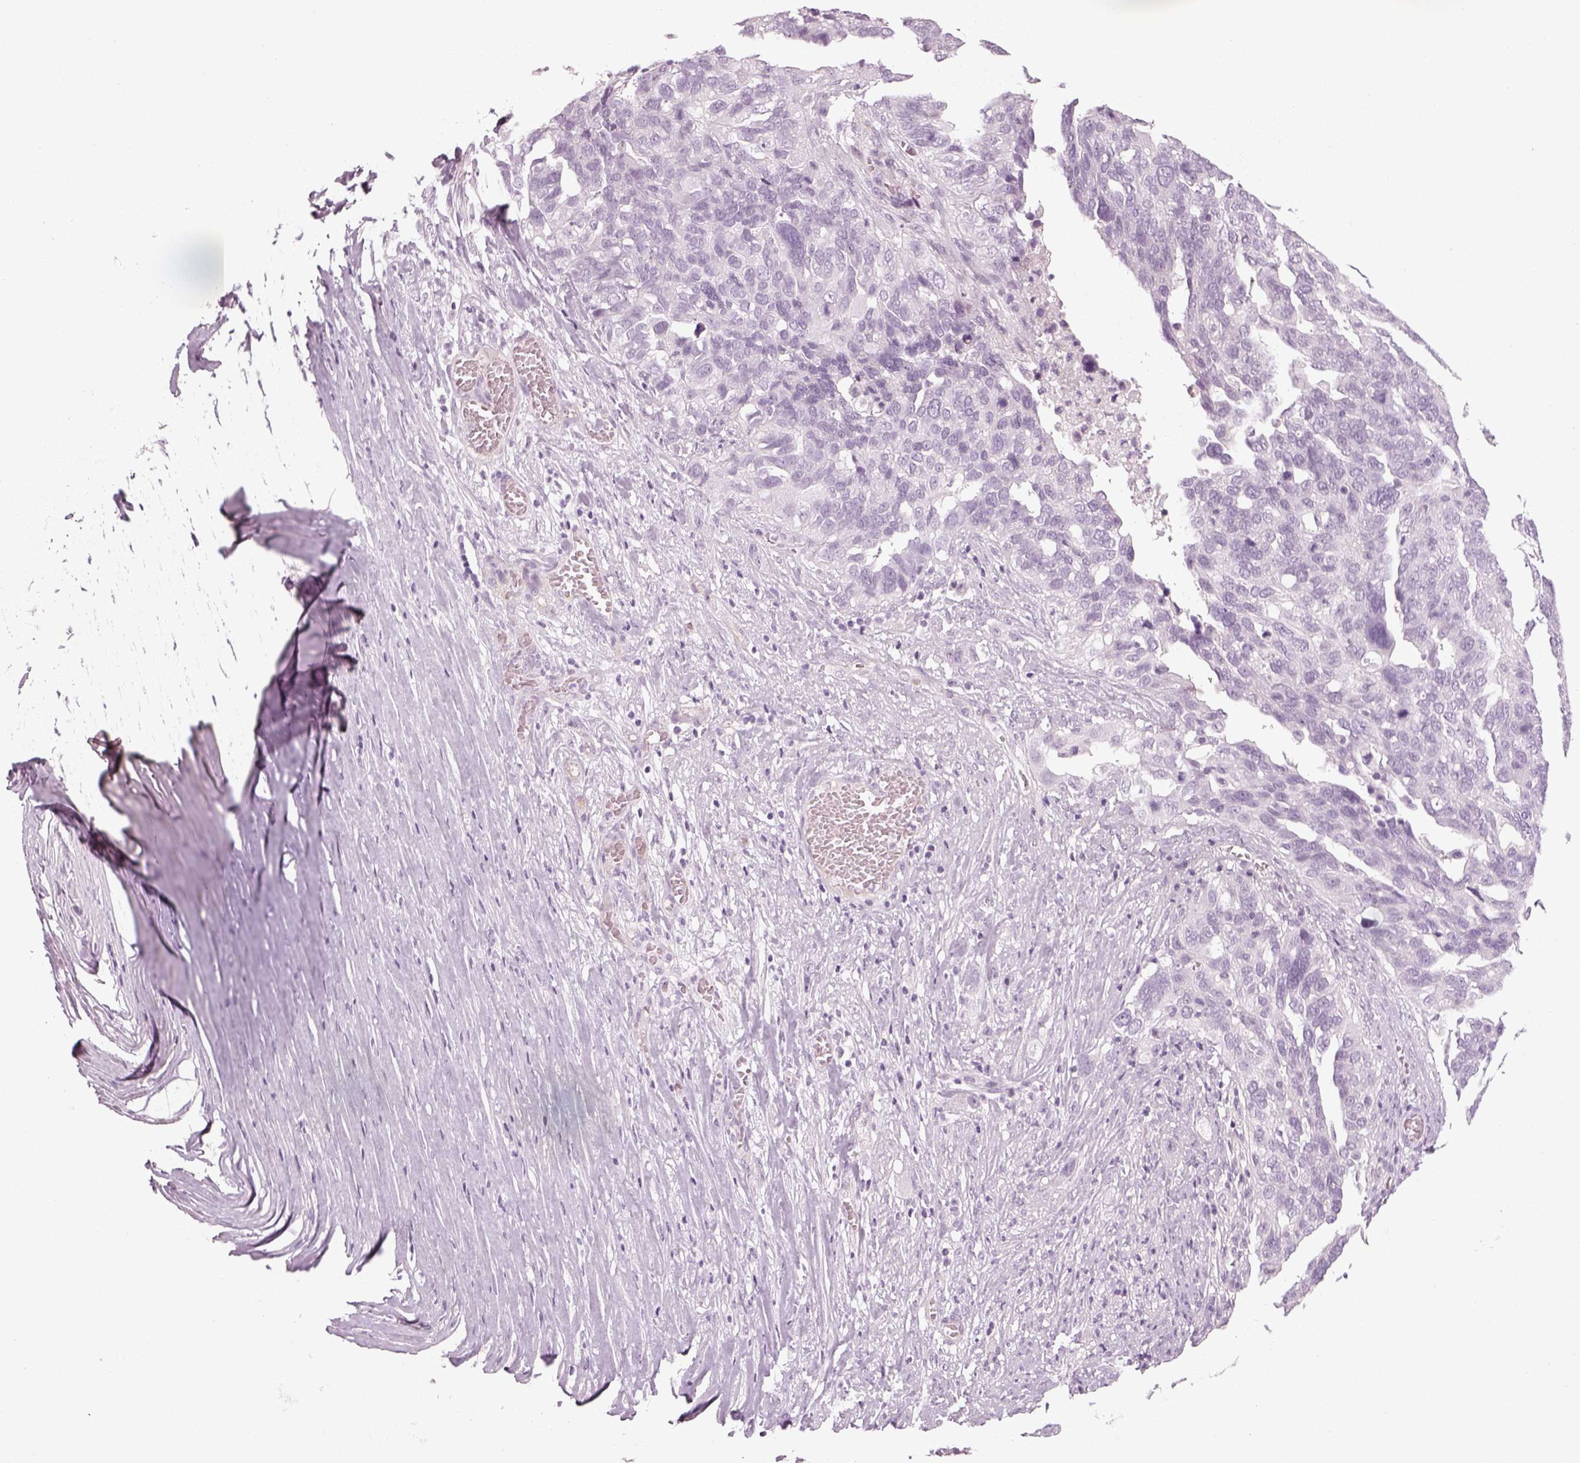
{"staining": {"intensity": "negative", "quantity": "none", "location": "none"}, "tissue": "ovarian cancer", "cell_type": "Tumor cells", "image_type": "cancer", "snomed": [{"axis": "morphology", "description": "Carcinoma, endometroid"}, {"axis": "topography", "description": "Soft tissue"}, {"axis": "topography", "description": "Ovary"}], "caption": "An immunohistochemistry image of ovarian endometroid carcinoma is shown. There is no staining in tumor cells of ovarian endometroid carcinoma. (DAB immunohistochemistry (IHC) visualized using brightfield microscopy, high magnification).", "gene": "GAS2L2", "patient": {"sex": "female", "age": 52}}